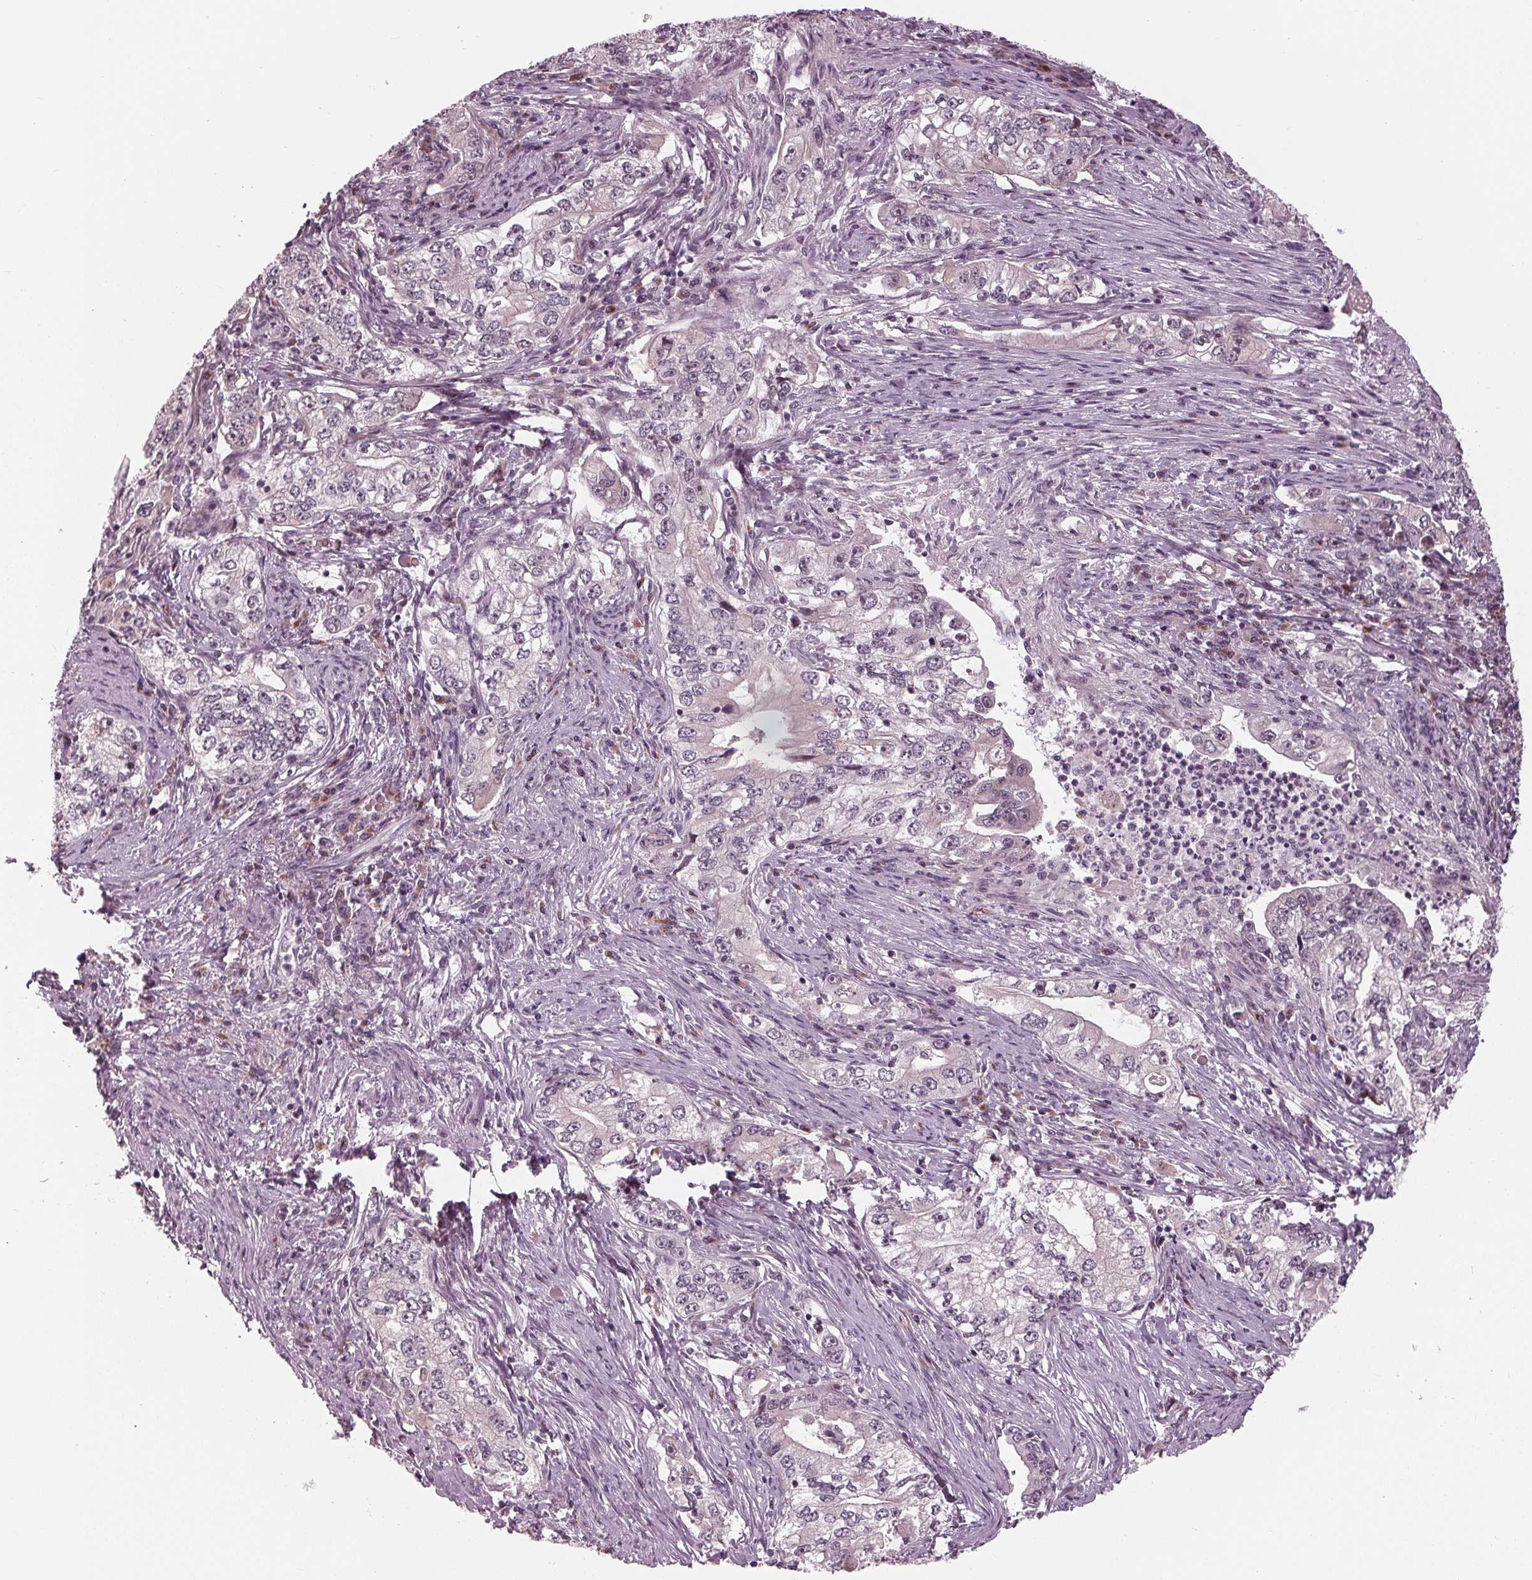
{"staining": {"intensity": "weak", "quantity": "<25%", "location": "nuclear"}, "tissue": "stomach cancer", "cell_type": "Tumor cells", "image_type": "cancer", "snomed": [{"axis": "morphology", "description": "Adenocarcinoma, NOS"}, {"axis": "topography", "description": "Stomach, lower"}], "caption": "Photomicrograph shows no protein positivity in tumor cells of adenocarcinoma (stomach) tissue. (DAB (3,3'-diaminobenzidine) immunohistochemistry (IHC) visualized using brightfield microscopy, high magnification).", "gene": "SLX4", "patient": {"sex": "female", "age": 72}}